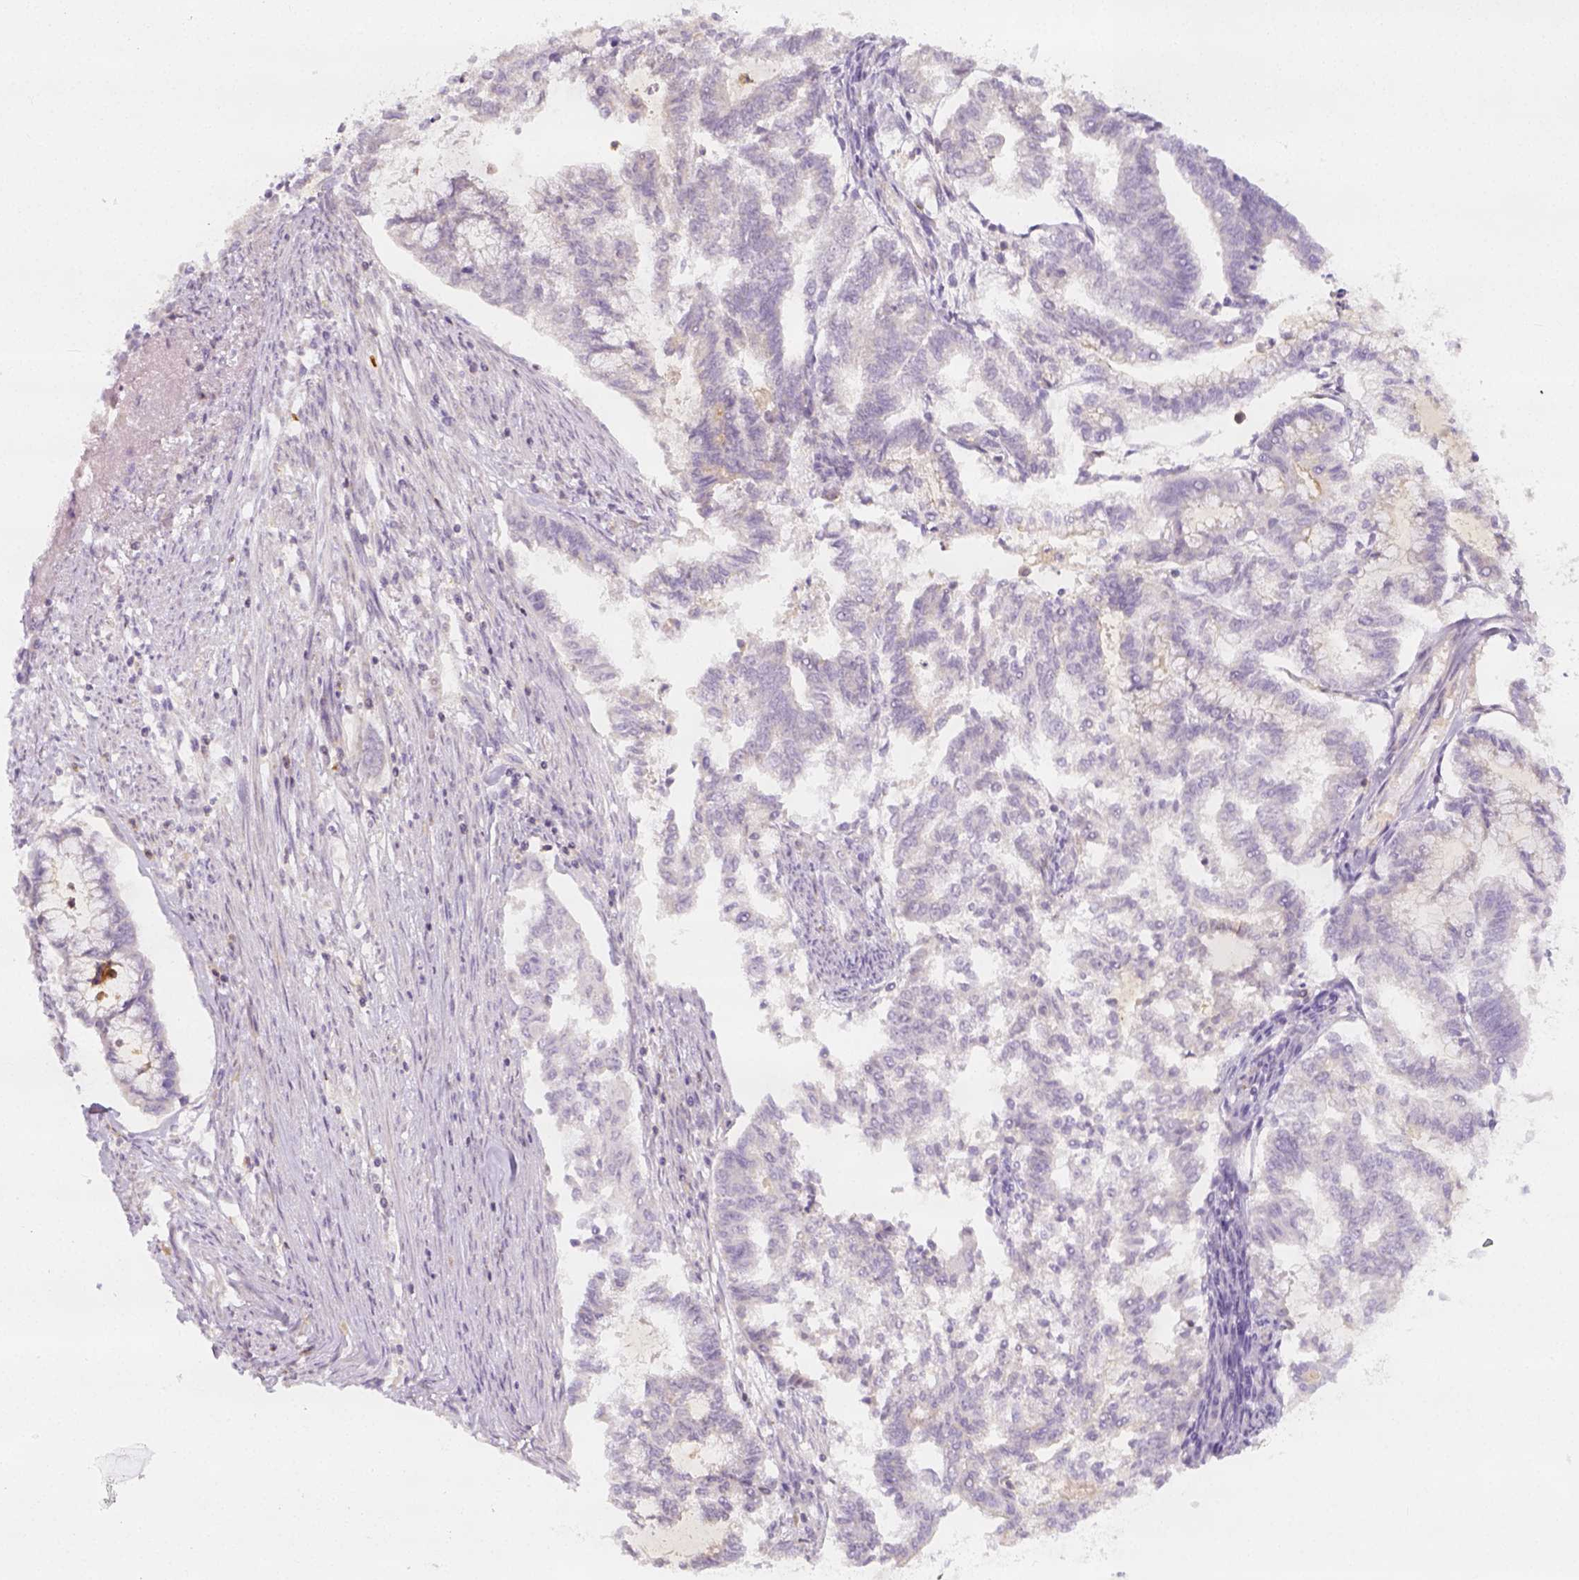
{"staining": {"intensity": "negative", "quantity": "none", "location": "none"}, "tissue": "endometrial cancer", "cell_type": "Tumor cells", "image_type": "cancer", "snomed": [{"axis": "morphology", "description": "Adenocarcinoma, NOS"}, {"axis": "topography", "description": "Endometrium"}], "caption": "This is a photomicrograph of IHC staining of endometrial cancer, which shows no staining in tumor cells.", "gene": "PTPRJ", "patient": {"sex": "female", "age": 79}}